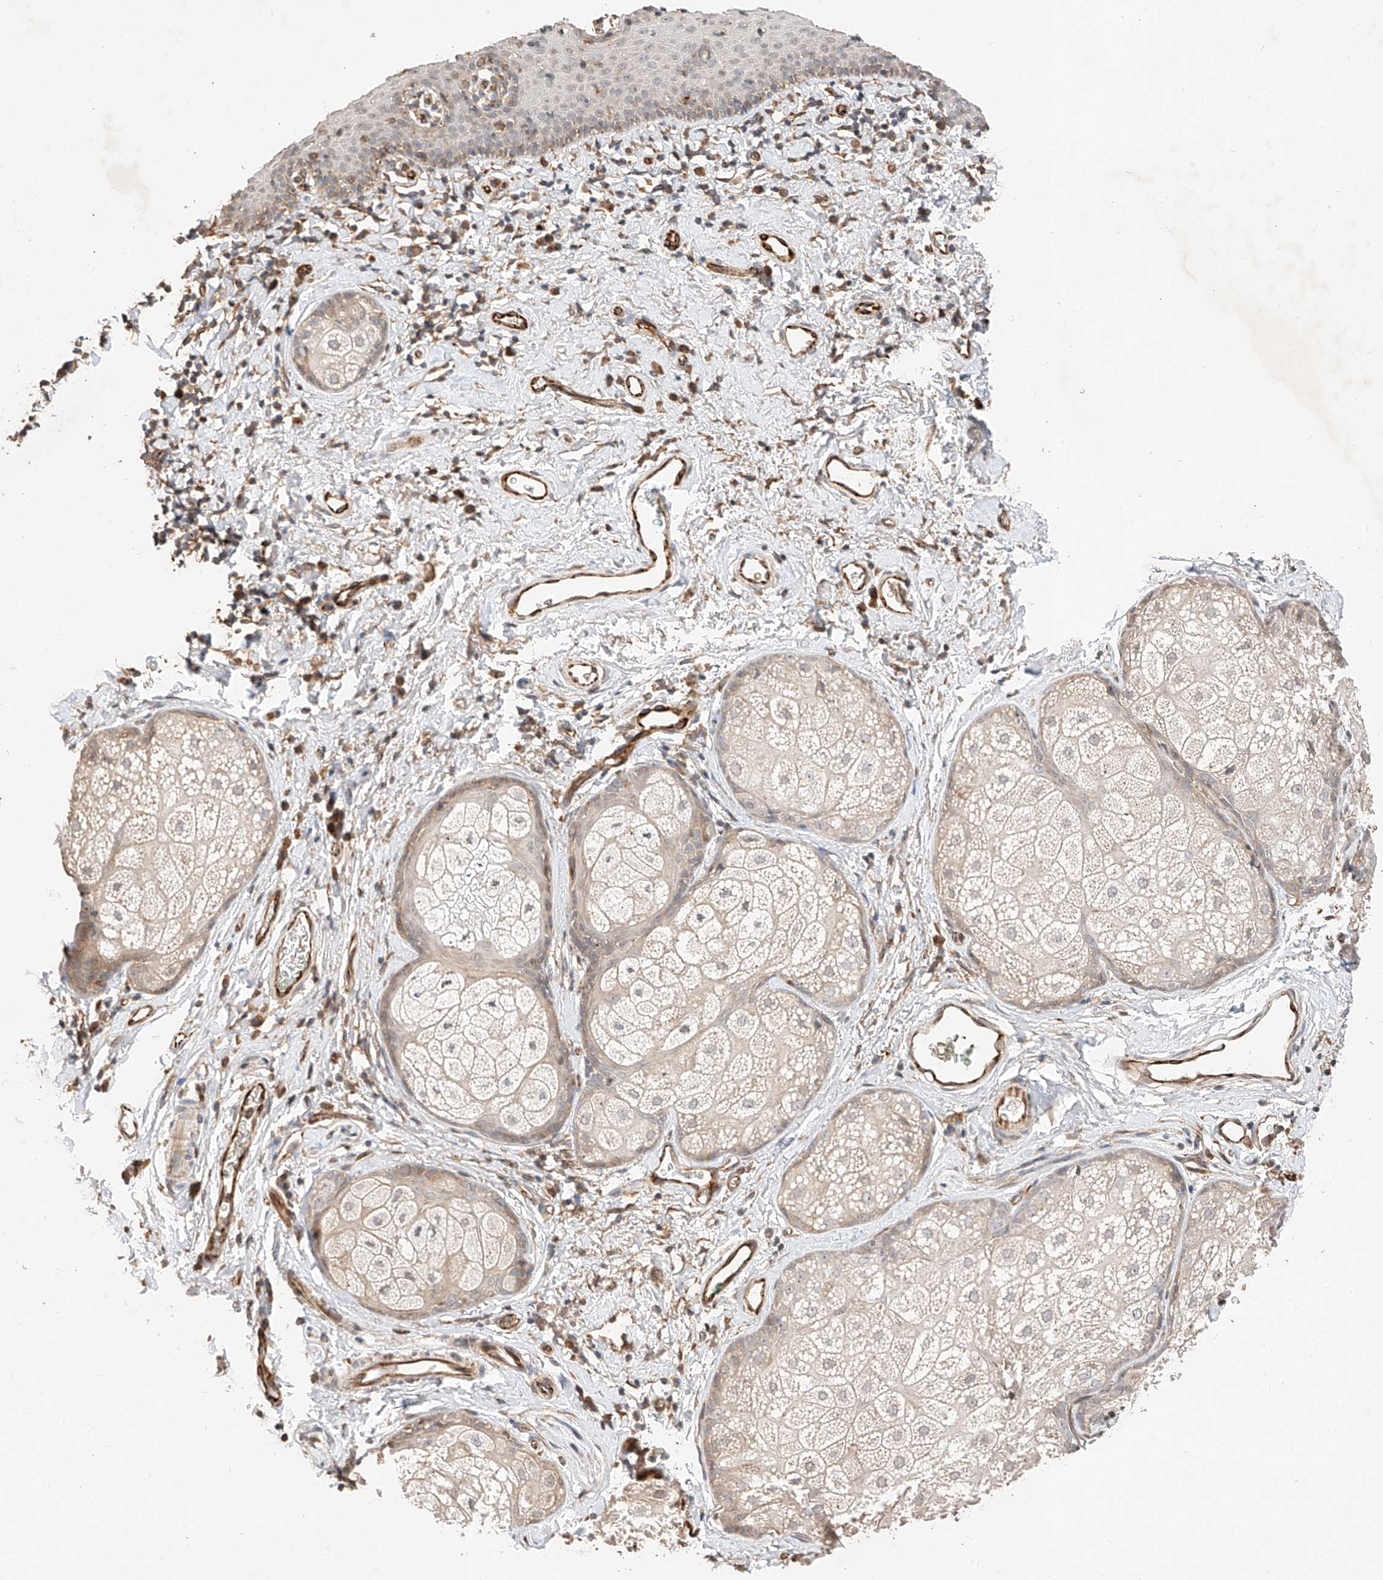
{"staining": {"intensity": "moderate", "quantity": "<25%", "location": "cytoplasmic/membranous"}, "tissue": "skin", "cell_type": "Epidermal cells", "image_type": "normal", "snomed": [{"axis": "morphology", "description": "Normal tissue, NOS"}, {"axis": "topography", "description": "Vulva"}], "caption": "The histopathology image demonstrates staining of normal skin, revealing moderate cytoplasmic/membranous protein positivity (brown color) within epidermal cells. The staining is performed using DAB (3,3'-diaminobenzidine) brown chromogen to label protein expression. The nuclei are counter-stained blue using hematoxylin.", "gene": "SUSD6", "patient": {"sex": "female", "age": 66}}